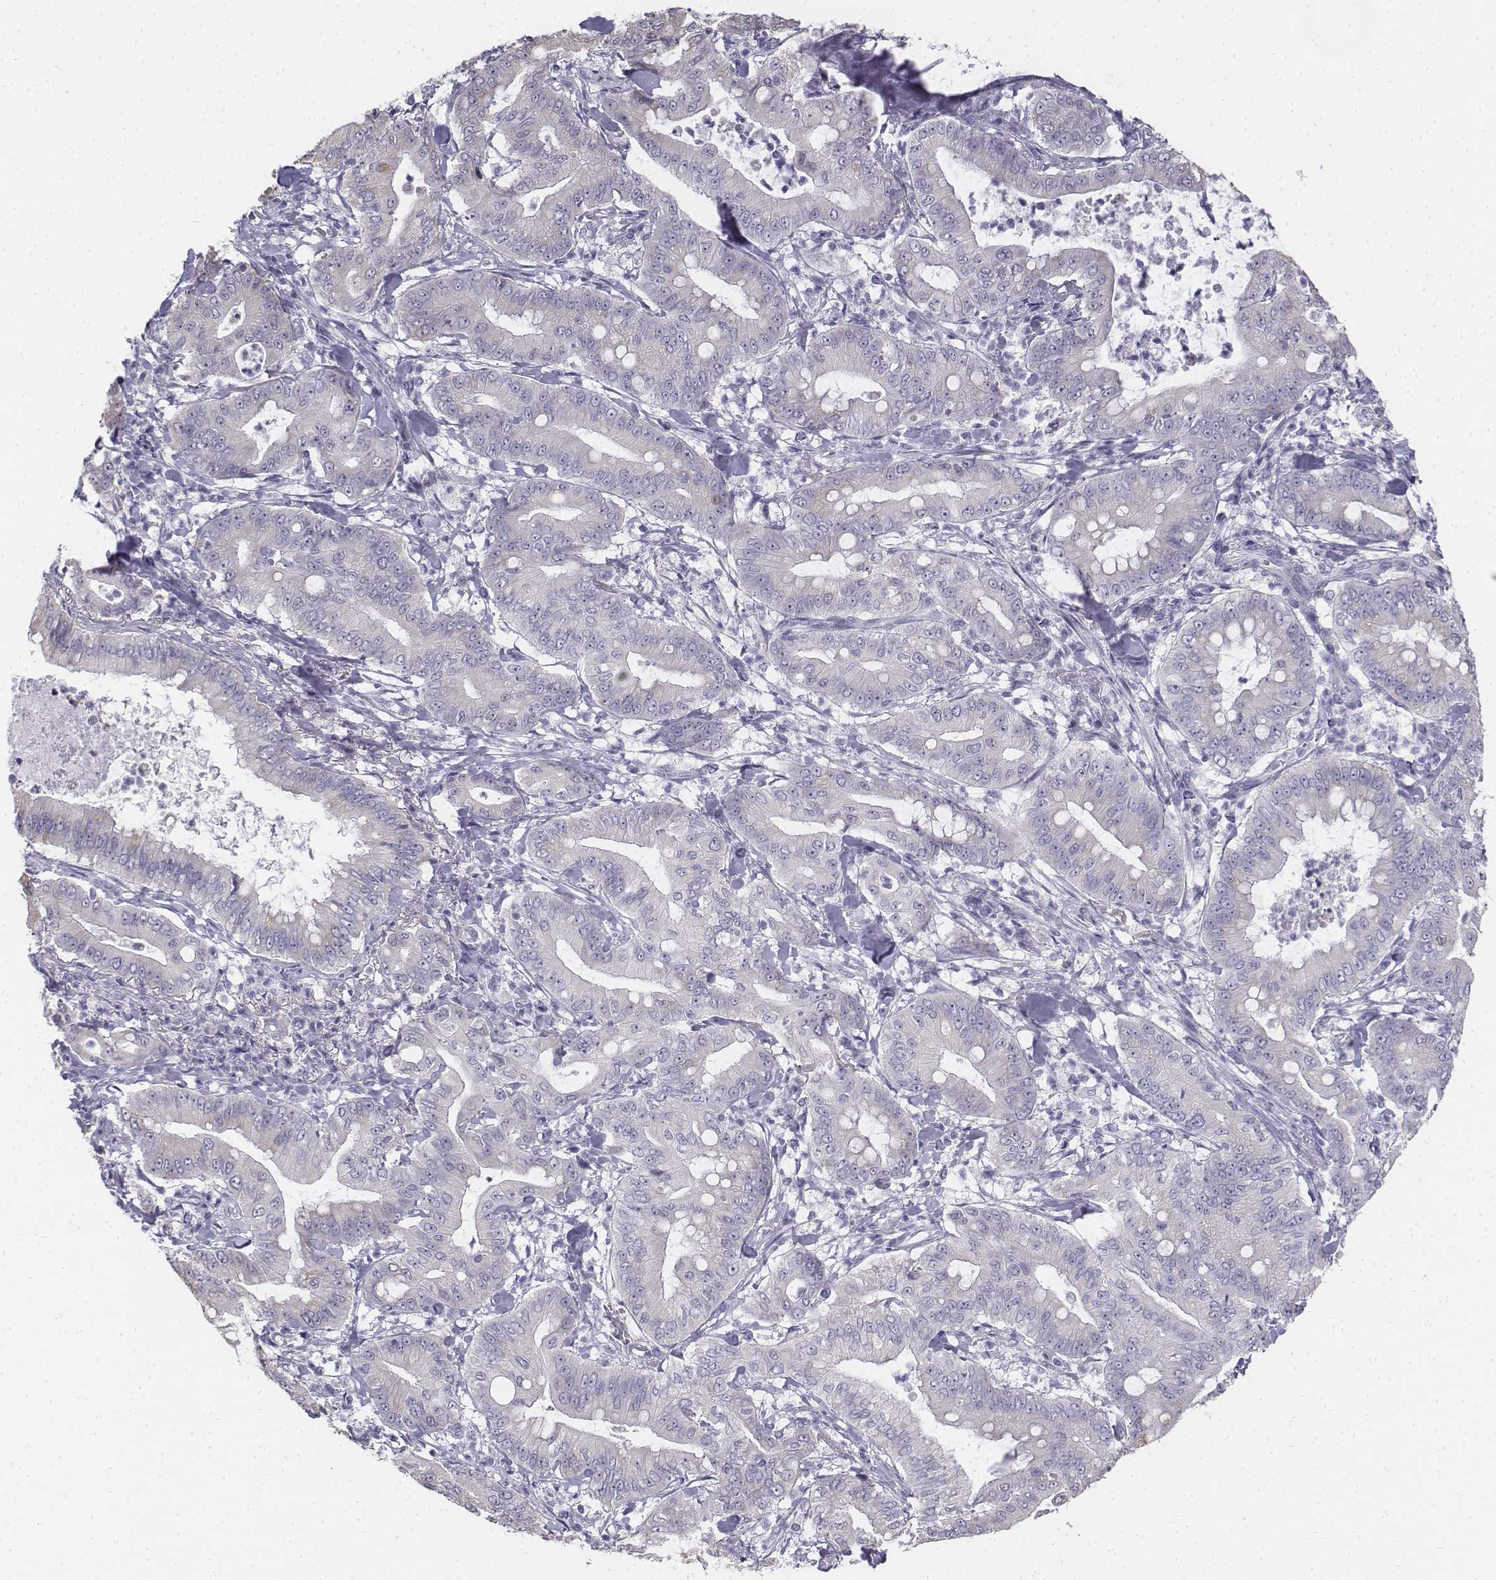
{"staining": {"intensity": "negative", "quantity": "none", "location": "none"}, "tissue": "pancreatic cancer", "cell_type": "Tumor cells", "image_type": "cancer", "snomed": [{"axis": "morphology", "description": "Adenocarcinoma, NOS"}, {"axis": "topography", "description": "Pancreas"}], "caption": "Pancreatic adenocarcinoma was stained to show a protein in brown. There is no significant staining in tumor cells.", "gene": "PENK", "patient": {"sex": "male", "age": 71}}